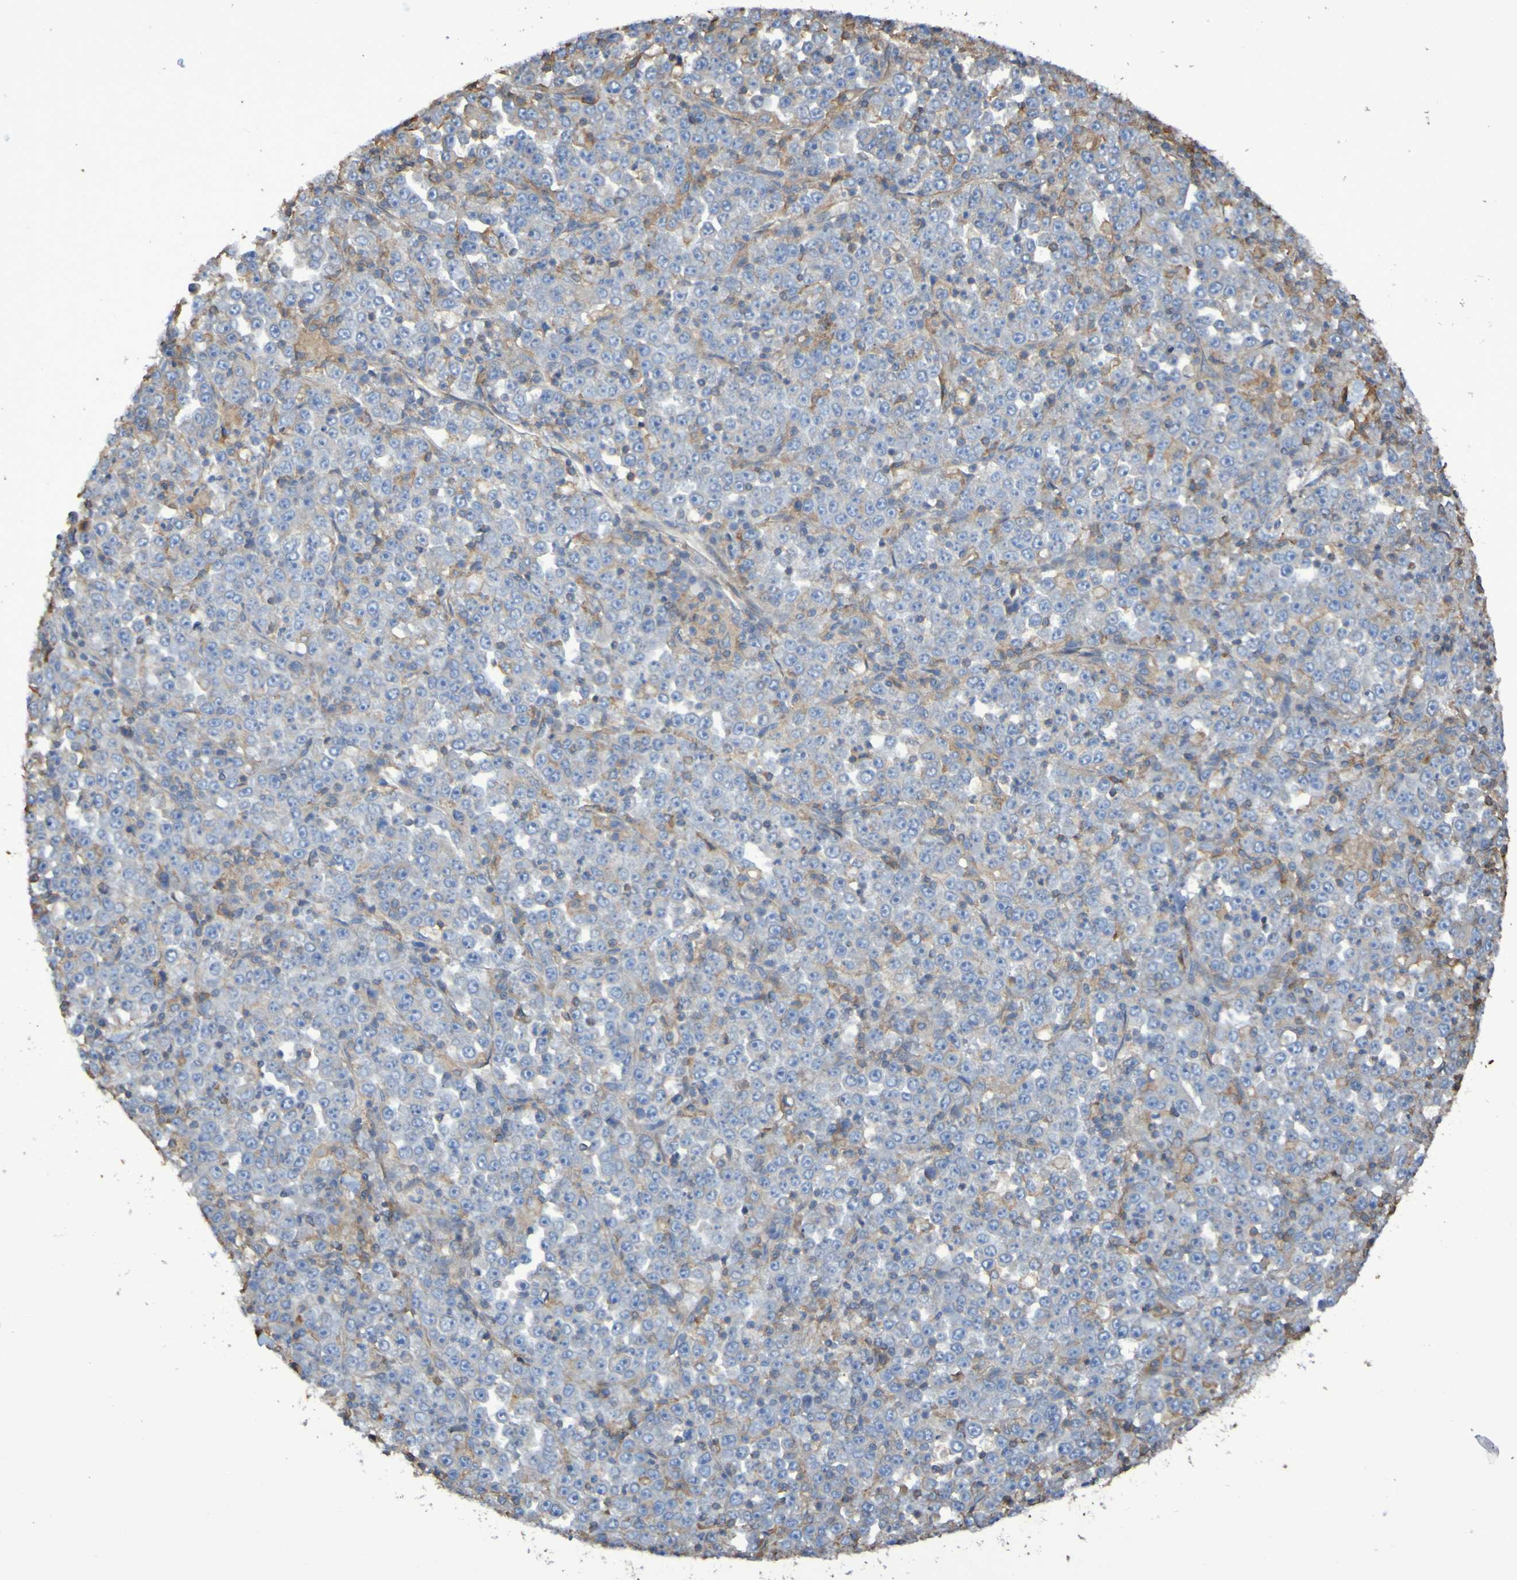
{"staining": {"intensity": "weak", "quantity": "<25%", "location": "cytoplasmic/membranous"}, "tissue": "stomach cancer", "cell_type": "Tumor cells", "image_type": "cancer", "snomed": [{"axis": "morphology", "description": "Normal tissue, NOS"}, {"axis": "morphology", "description": "Adenocarcinoma, NOS"}, {"axis": "topography", "description": "Stomach, upper"}, {"axis": "topography", "description": "Stomach"}], "caption": "Immunohistochemistry micrograph of neoplastic tissue: human stomach adenocarcinoma stained with DAB (3,3'-diaminobenzidine) exhibits no significant protein expression in tumor cells.", "gene": "SYNJ1", "patient": {"sex": "male", "age": 59}}